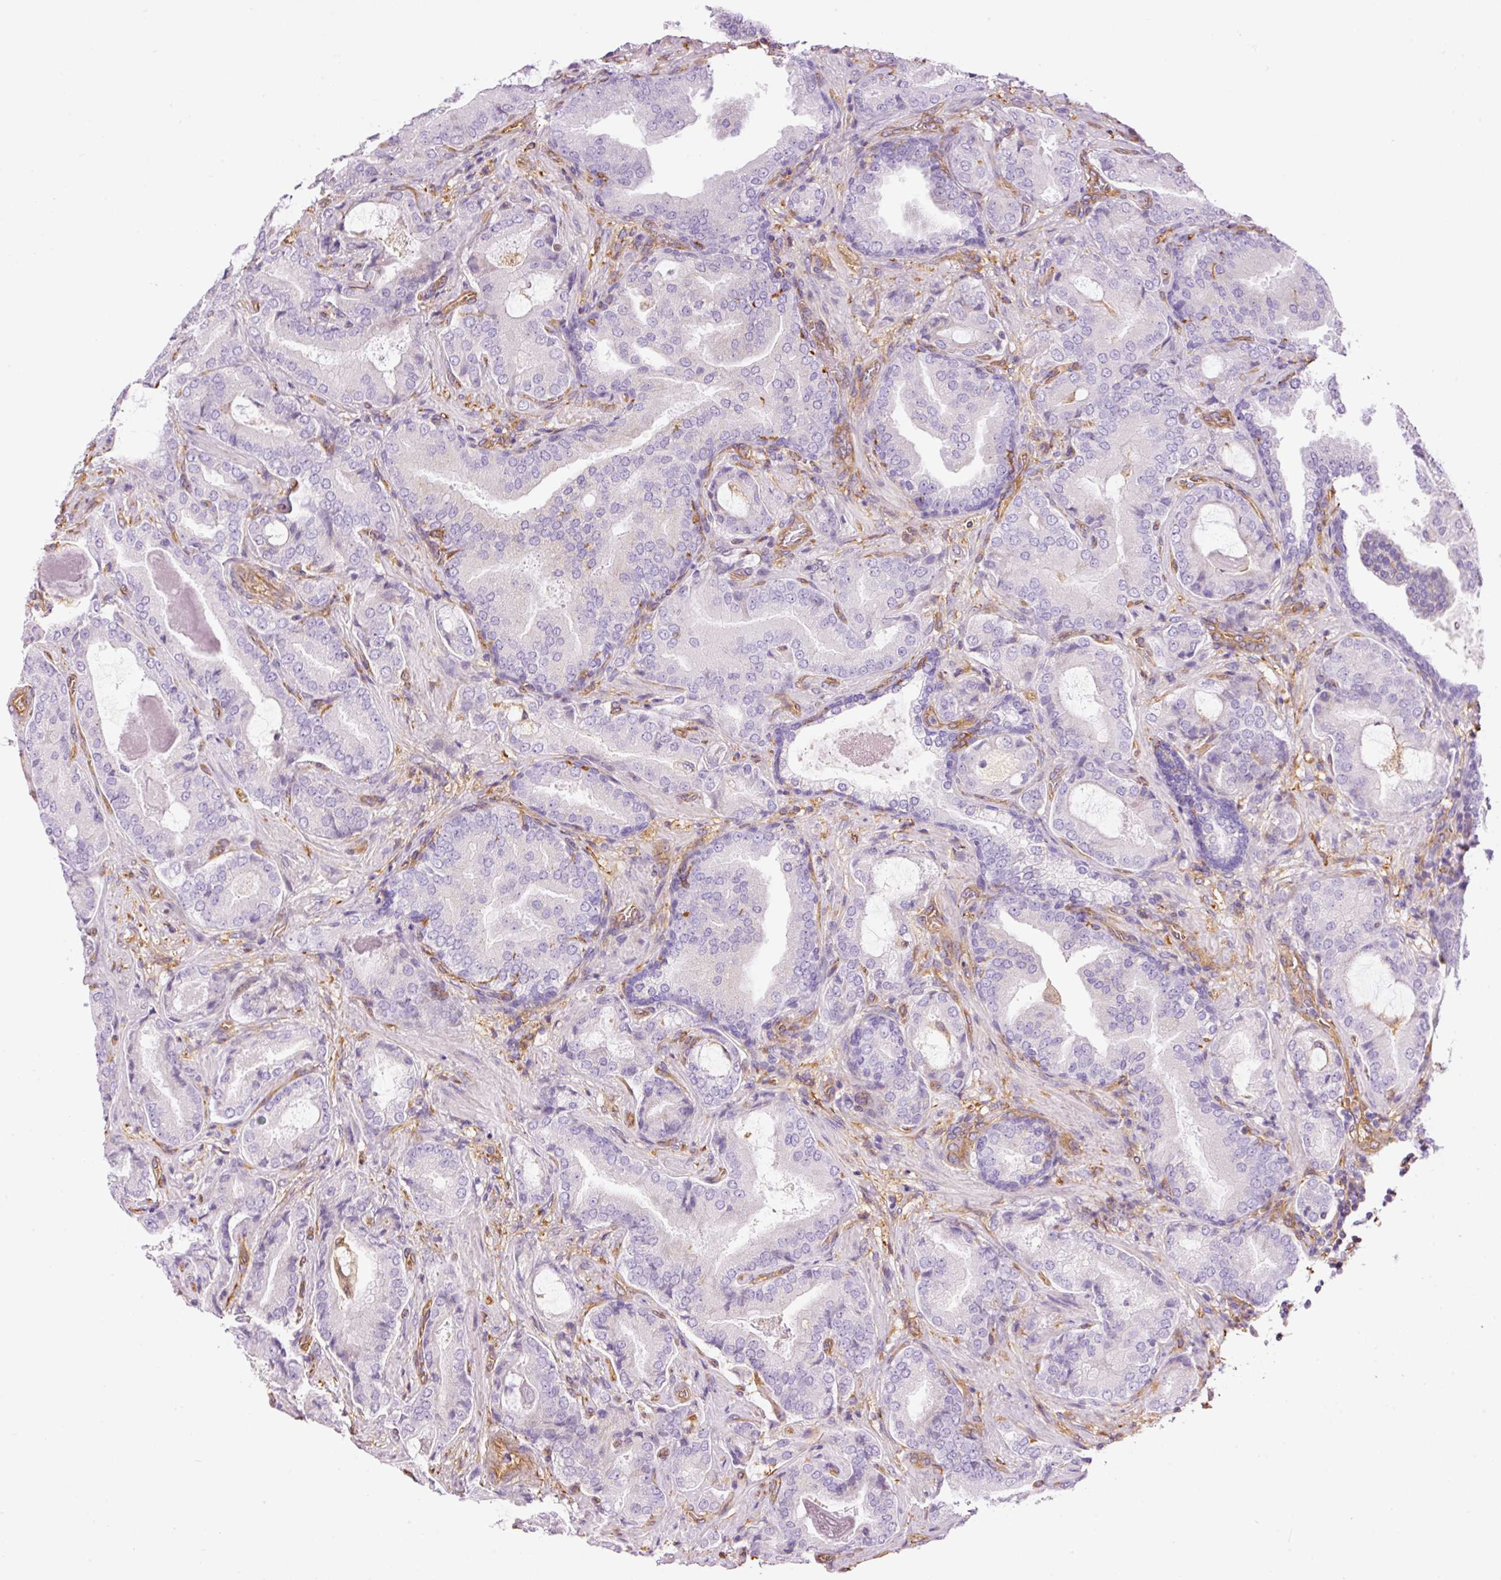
{"staining": {"intensity": "negative", "quantity": "none", "location": "none"}, "tissue": "prostate cancer", "cell_type": "Tumor cells", "image_type": "cancer", "snomed": [{"axis": "morphology", "description": "Adenocarcinoma, High grade"}, {"axis": "topography", "description": "Prostate"}], "caption": "High magnification brightfield microscopy of prostate cancer (adenocarcinoma (high-grade)) stained with DAB (brown) and counterstained with hematoxylin (blue): tumor cells show no significant positivity.", "gene": "IL10RB", "patient": {"sex": "male", "age": 68}}